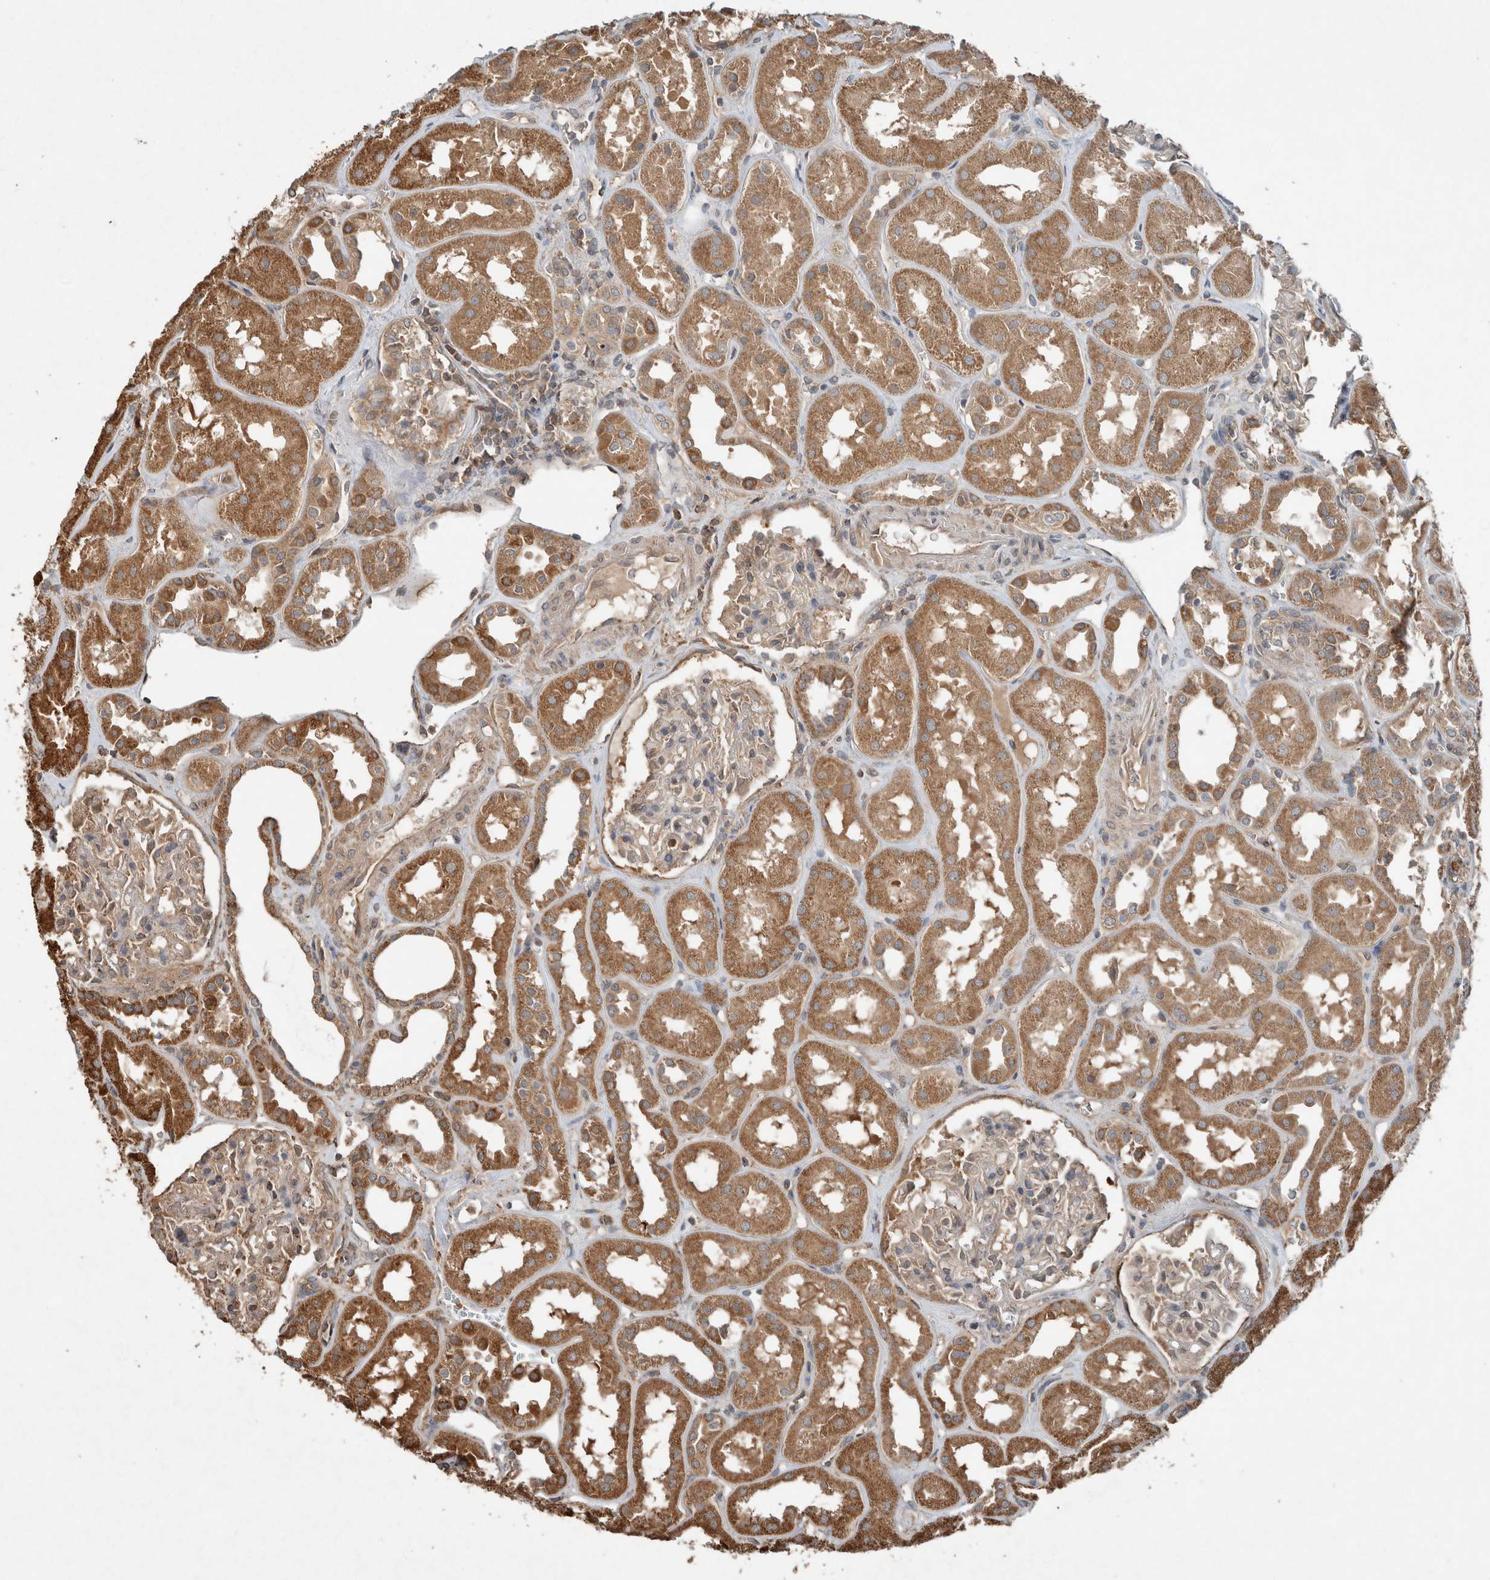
{"staining": {"intensity": "weak", "quantity": "<25%", "location": "cytoplasmic/membranous"}, "tissue": "kidney", "cell_type": "Cells in glomeruli", "image_type": "normal", "snomed": [{"axis": "morphology", "description": "Normal tissue, NOS"}, {"axis": "topography", "description": "Kidney"}], "caption": "An image of human kidney is negative for staining in cells in glomeruli. (Brightfield microscopy of DAB (3,3'-diaminobenzidine) IHC at high magnification).", "gene": "KLK14", "patient": {"sex": "male", "age": 70}}